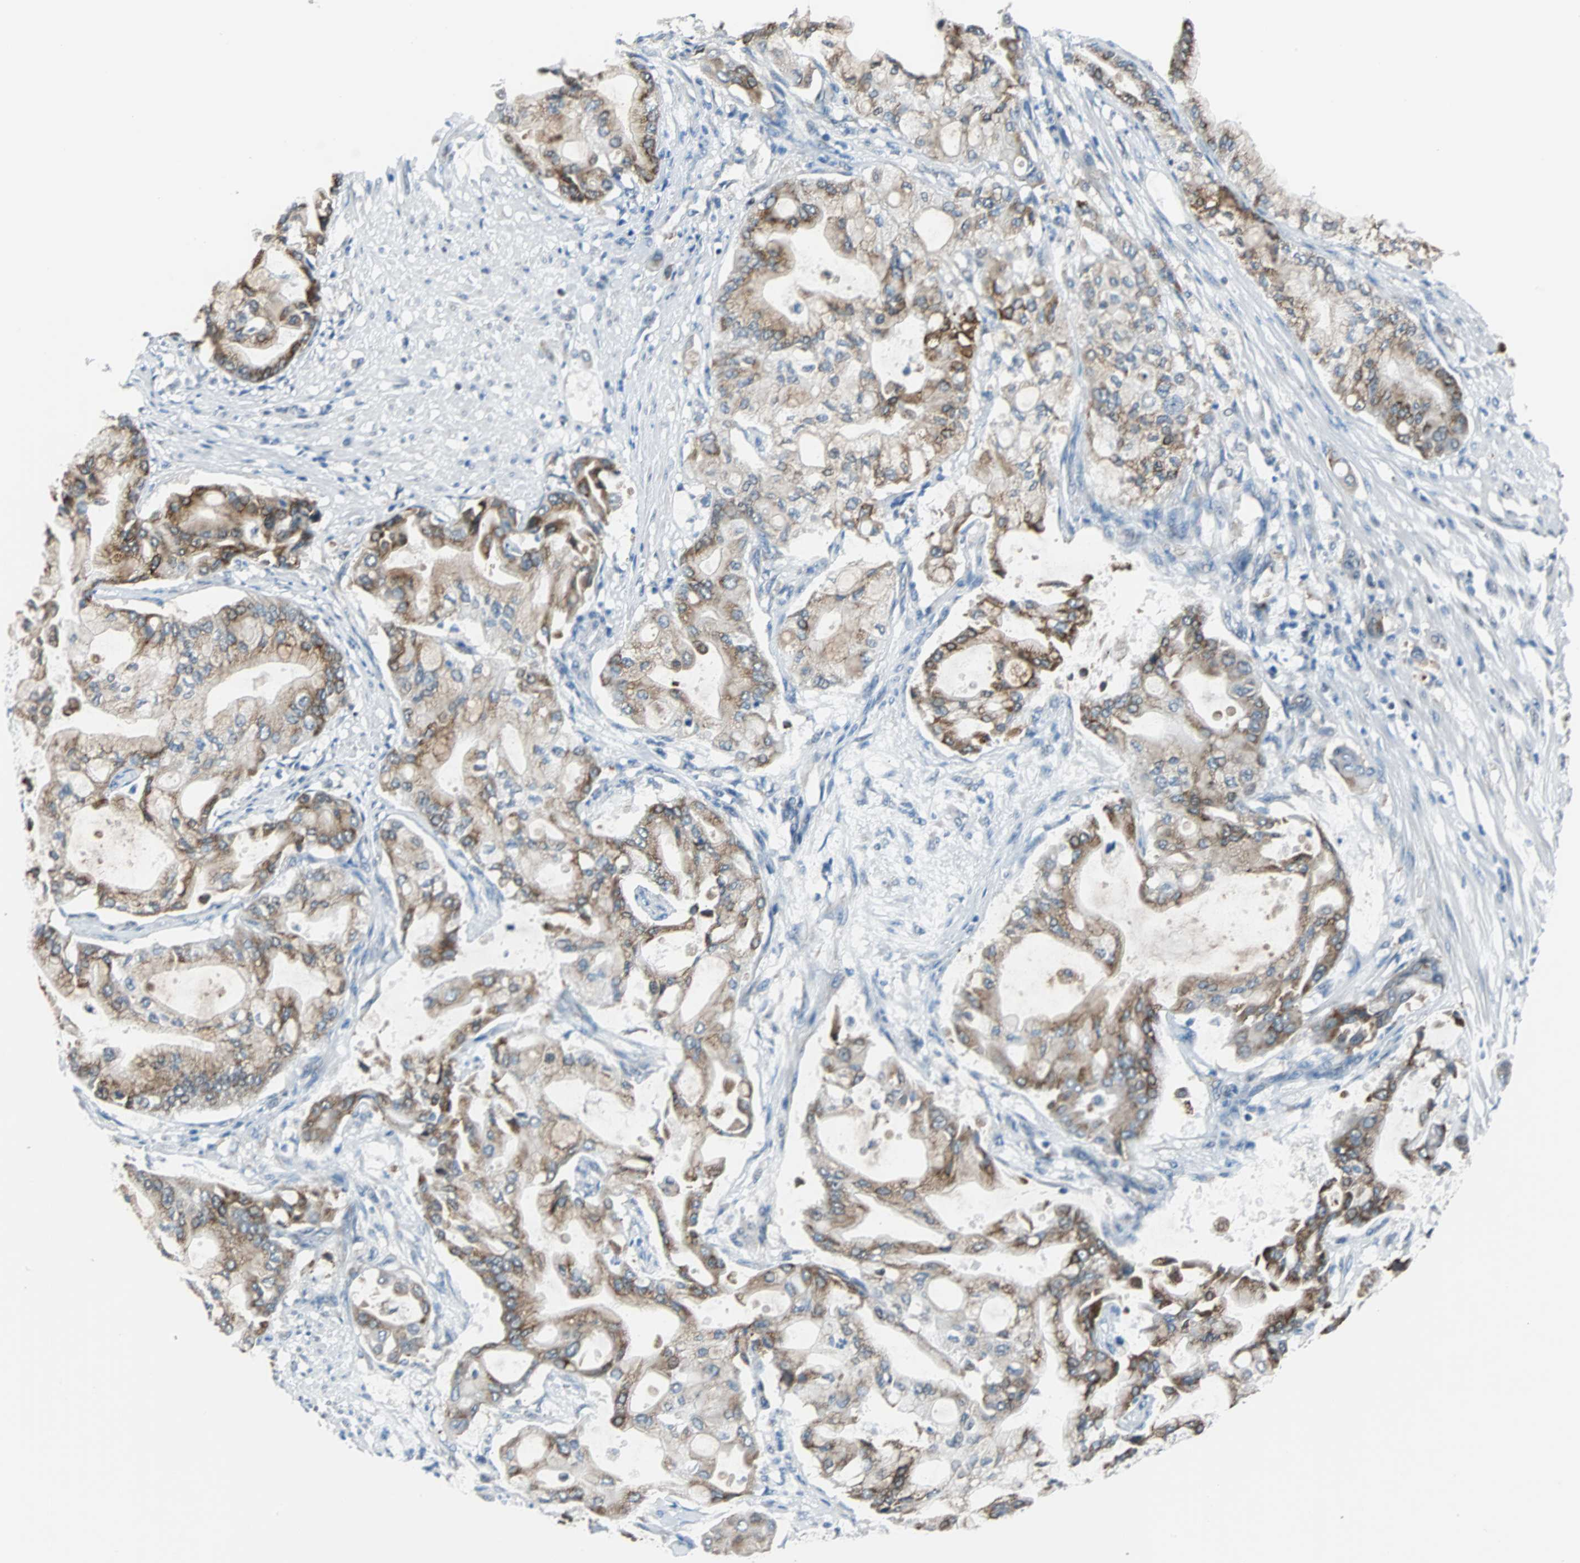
{"staining": {"intensity": "moderate", "quantity": ">75%", "location": "cytoplasmic/membranous"}, "tissue": "pancreatic cancer", "cell_type": "Tumor cells", "image_type": "cancer", "snomed": [{"axis": "morphology", "description": "Adenocarcinoma, NOS"}, {"axis": "morphology", "description": "Adenocarcinoma, metastatic, NOS"}, {"axis": "topography", "description": "Lymph node"}, {"axis": "topography", "description": "Pancreas"}, {"axis": "topography", "description": "Duodenum"}], "caption": "IHC photomicrograph of neoplastic tissue: pancreatic metastatic adenocarcinoma stained using immunohistochemistry (IHC) displays medium levels of moderate protein expression localized specifically in the cytoplasmic/membranous of tumor cells, appearing as a cytoplasmic/membranous brown color.", "gene": "USP28", "patient": {"sex": "female", "age": 64}}